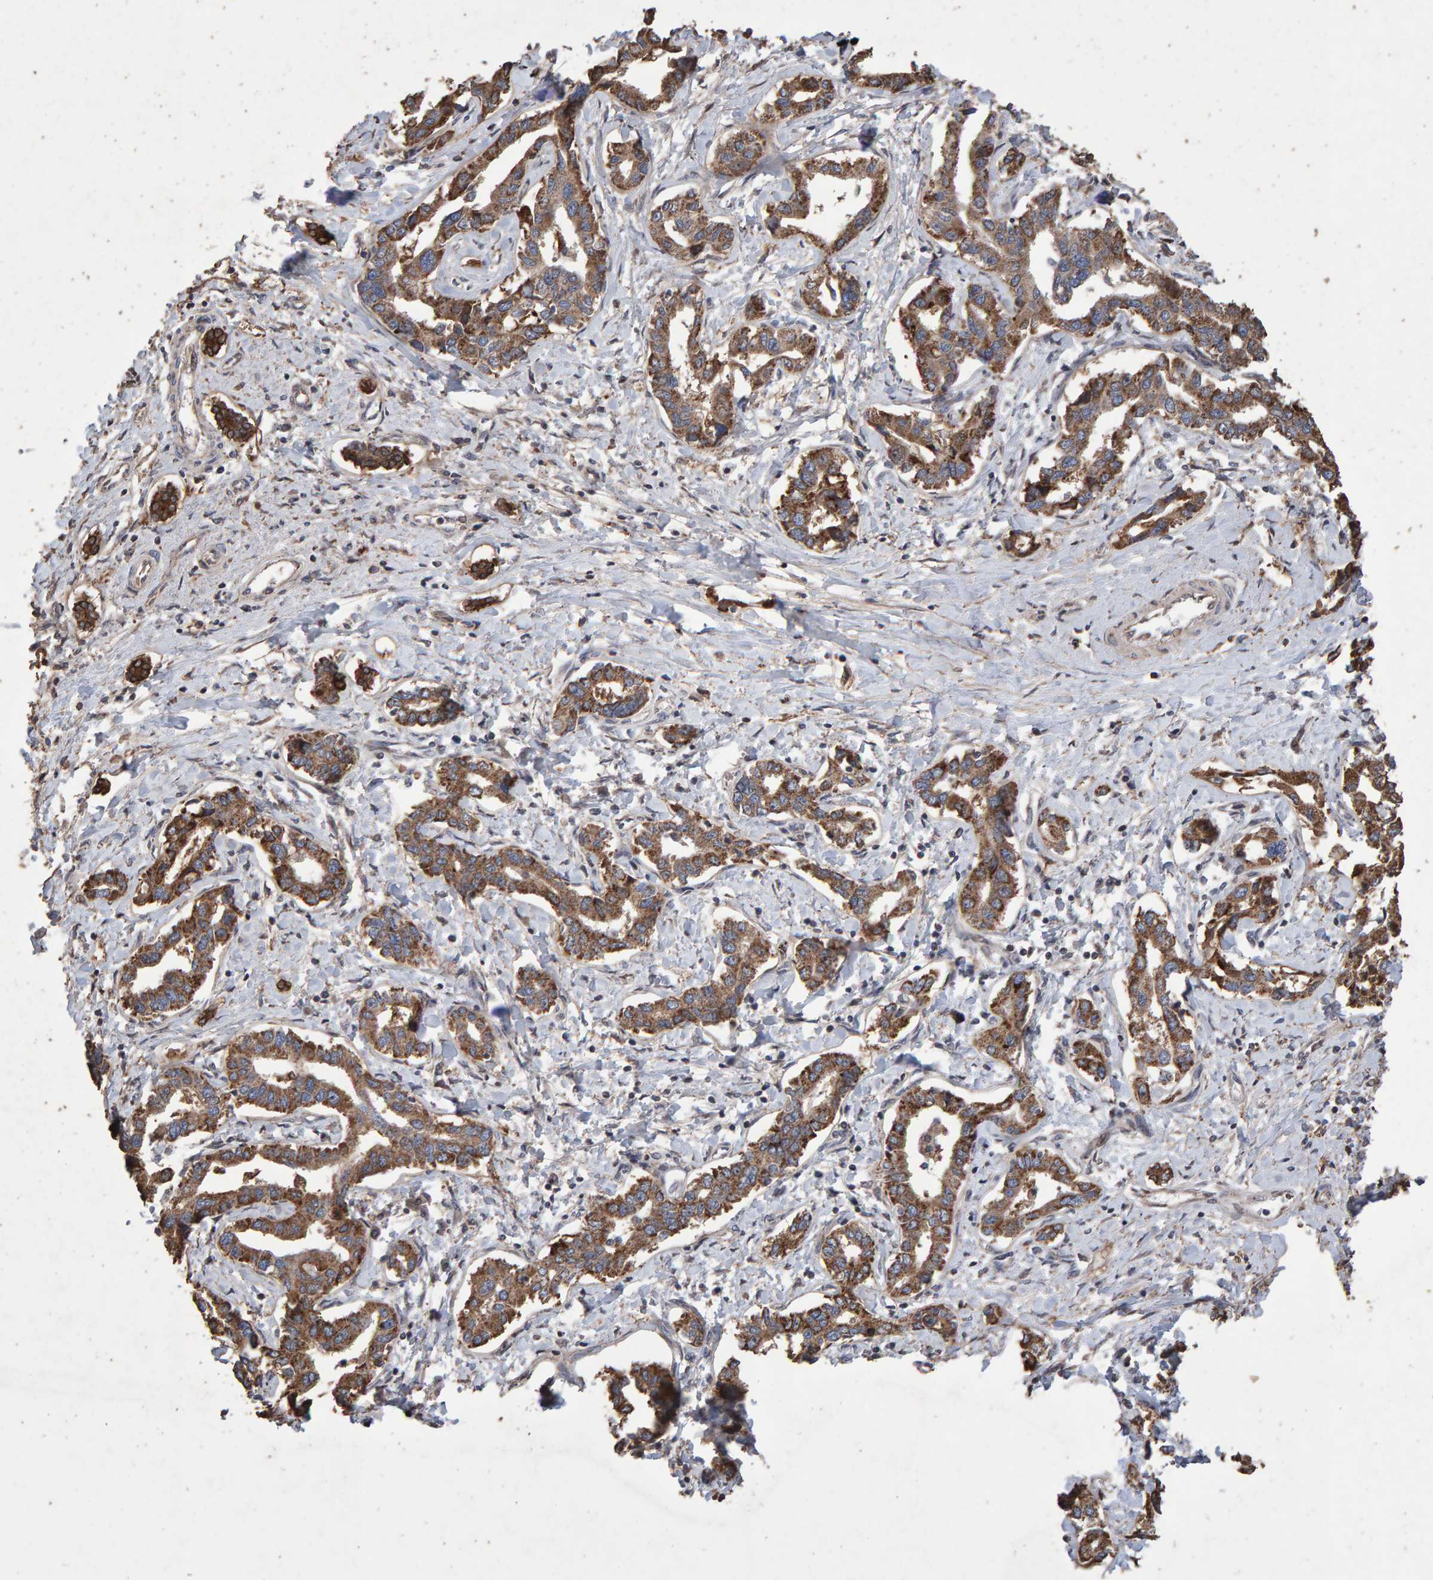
{"staining": {"intensity": "moderate", "quantity": ">75%", "location": "cytoplasmic/membranous"}, "tissue": "liver cancer", "cell_type": "Tumor cells", "image_type": "cancer", "snomed": [{"axis": "morphology", "description": "Cholangiocarcinoma"}, {"axis": "topography", "description": "Liver"}], "caption": "Immunohistochemistry (IHC) (DAB) staining of cholangiocarcinoma (liver) shows moderate cytoplasmic/membranous protein expression in approximately >75% of tumor cells.", "gene": "OSBP2", "patient": {"sex": "male", "age": 59}}